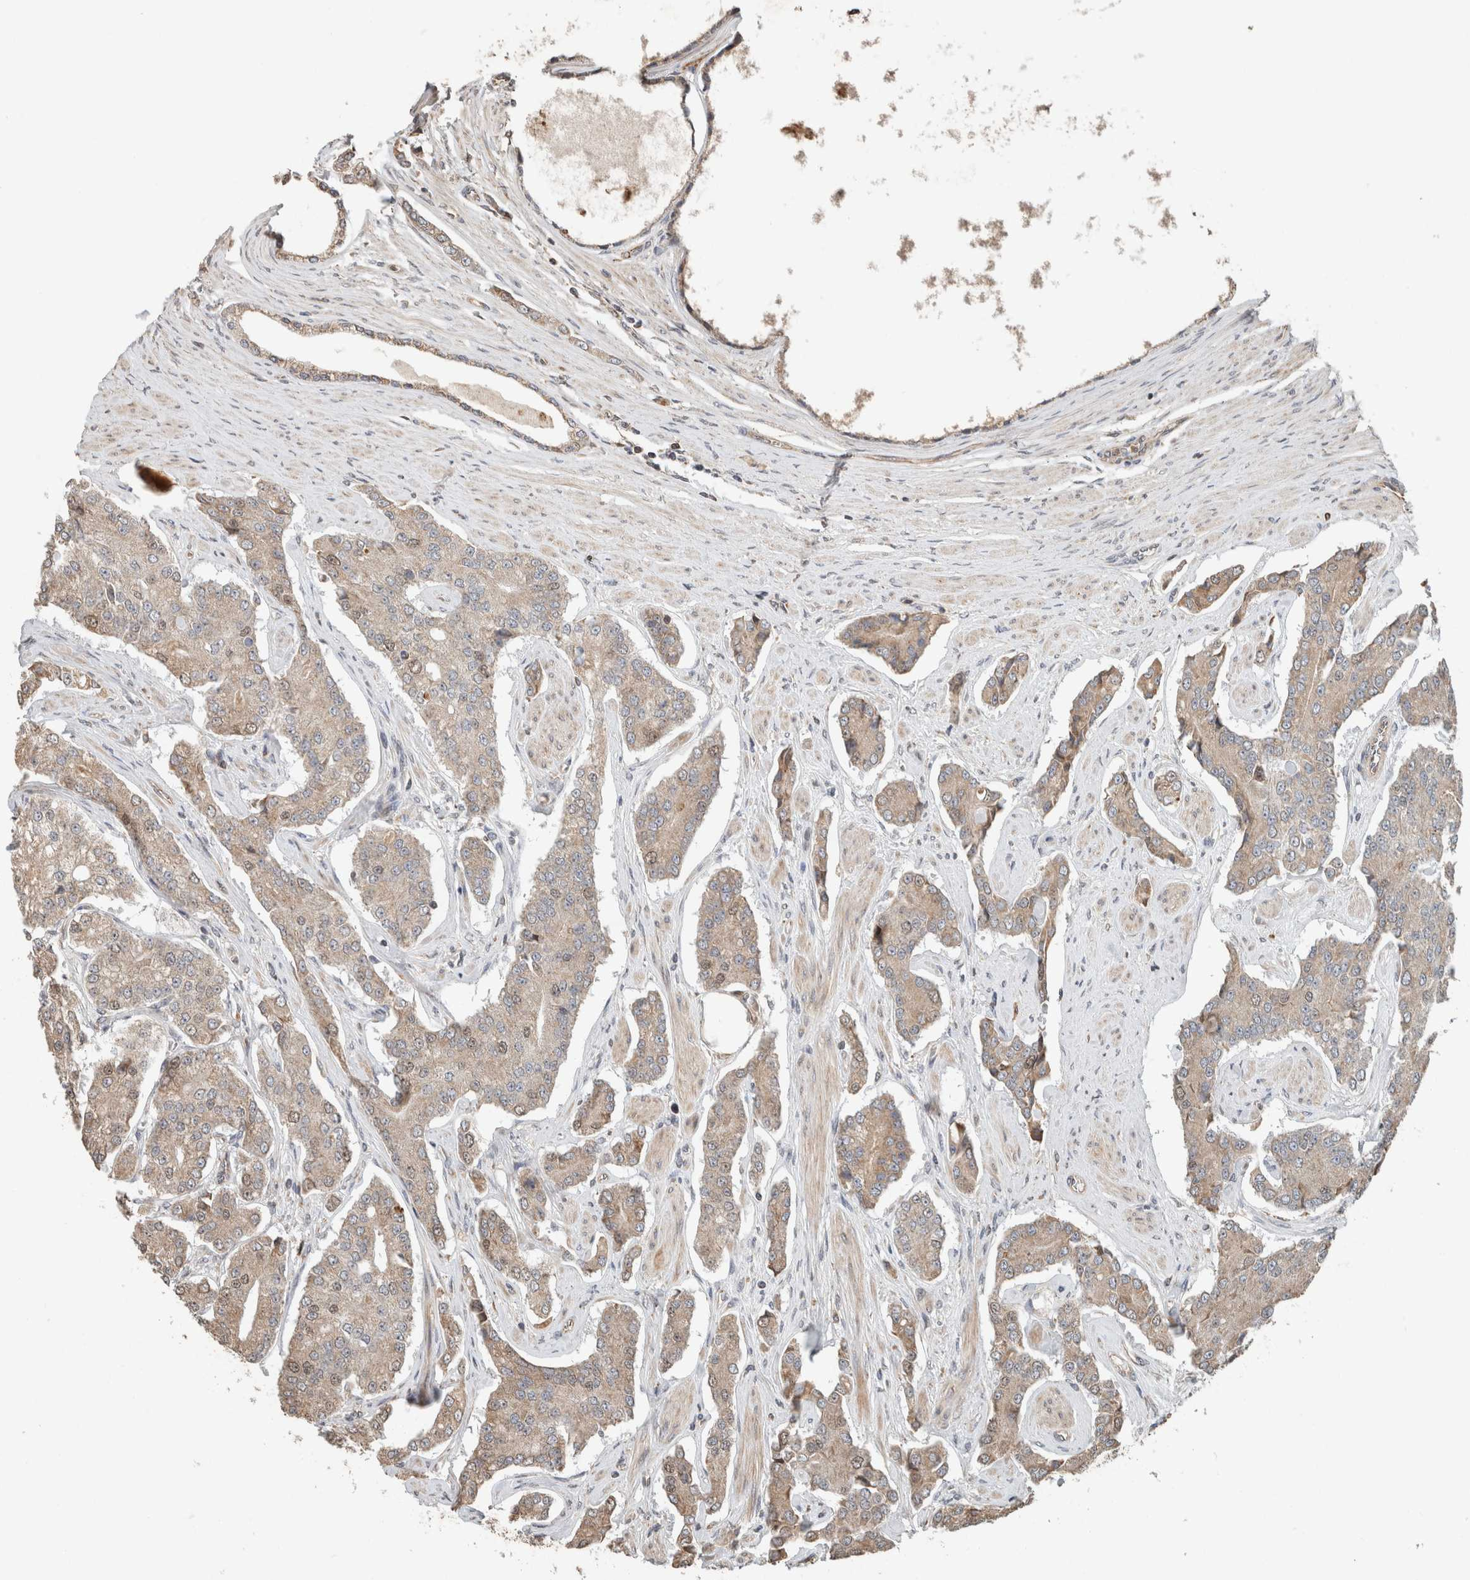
{"staining": {"intensity": "moderate", "quantity": ">75%", "location": "cytoplasmic/membranous"}, "tissue": "prostate cancer", "cell_type": "Tumor cells", "image_type": "cancer", "snomed": [{"axis": "morphology", "description": "Adenocarcinoma, High grade"}, {"axis": "topography", "description": "Prostate"}], "caption": "IHC micrograph of neoplastic tissue: prostate cancer (high-grade adenocarcinoma) stained using immunohistochemistry (IHC) displays medium levels of moderate protein expression localized specifically in the cytoplasmic/membranous of tumor cells, appearing as a cytoplasmic/membranous brown color.", "gene": "GINS4", "patient": {"sex": "male", "age": 71}}